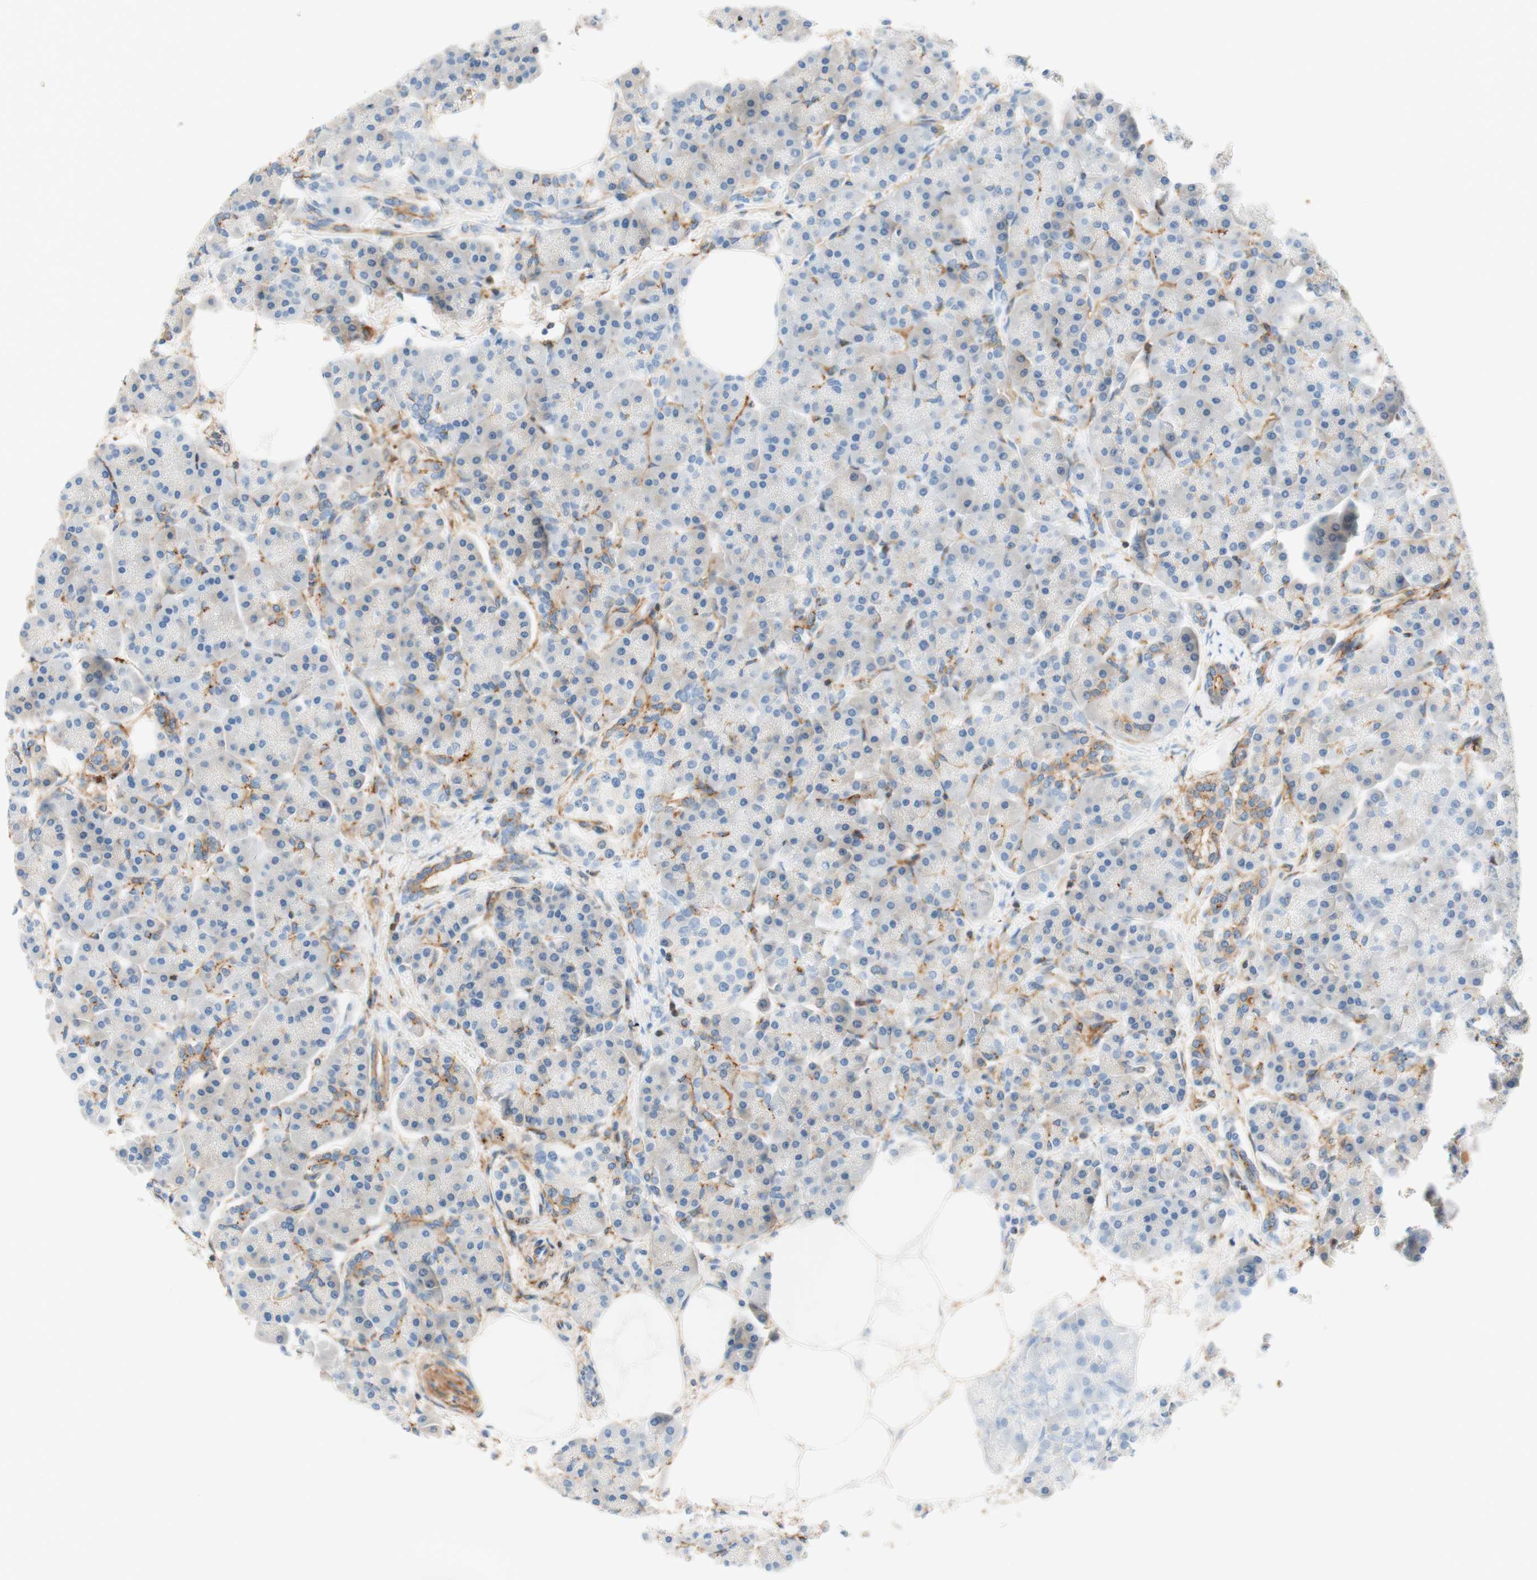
{"staining": {"intensity": "moderate", "quantity": "25%-75%", "location": "cytoplasmic/membranous"}, "tissue": "pancreas", "cell_type": "Exocrine glandular cells", "image_type": "normal", "snomed": [{"axis": "morphology", "description": "Normal tissue, NOS"}, {"axis": "topography", "description": "Pancreas"}], "caption": "Immunohistochemical staining of unremarkable human pancreas displays 25%-75% levels of moderate cytoplasmic/membranous protein staining in approximately 25%-75% of exocrine glandular cells. The staining was performed using DAB to visualize the protein expression in brown, while the nuclei were stained in blue with hematoxylin (Magnification: 20x).", "gene": "VPS26A", "patient": {"sex": "female", "age": 70}}